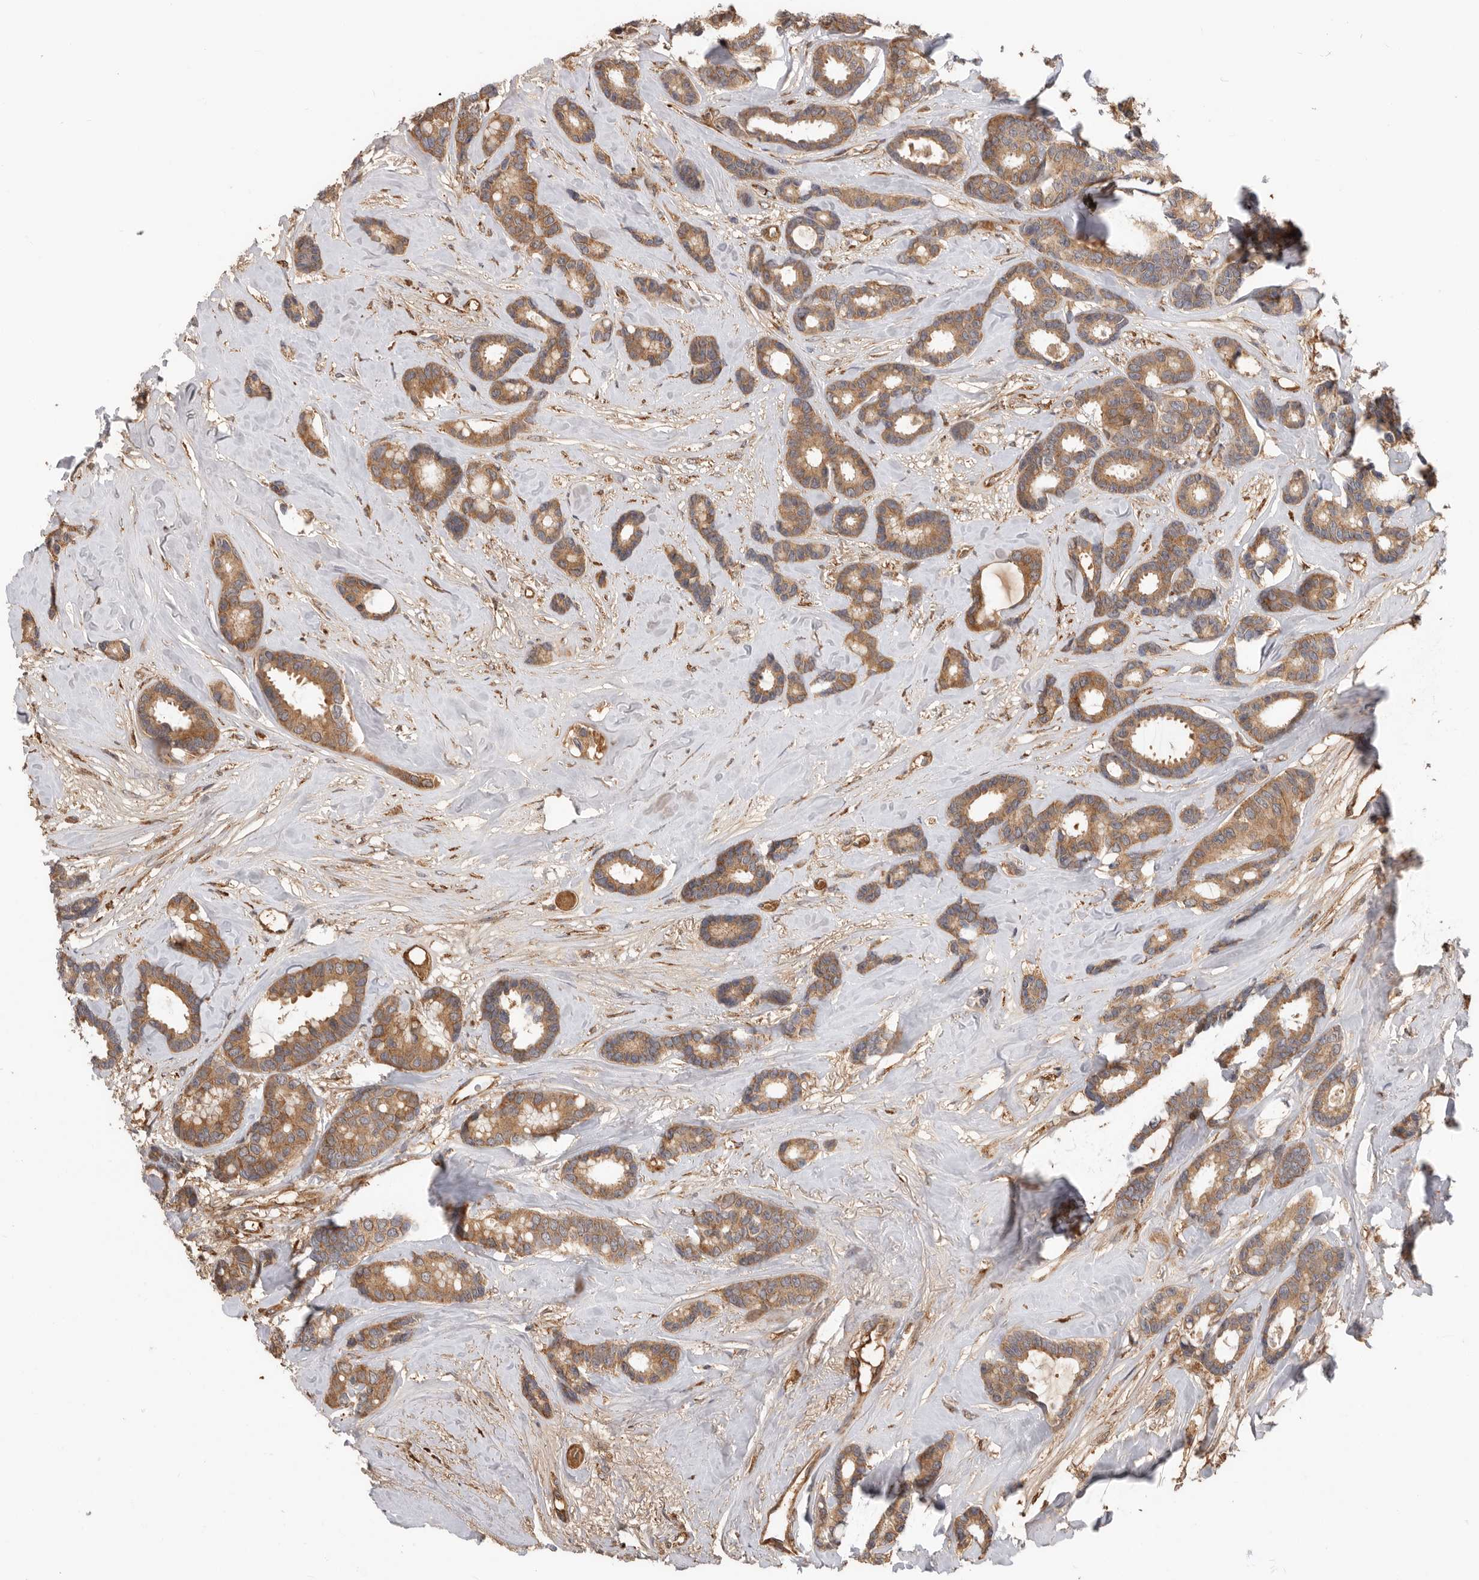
{"staining": {"intensity": "moderate", "quantity": ">75%", "location": "cytoplasmic/membranous"}, "tissue": "breast cancer", "cell_type": "Tumor cells", "image_type": "cancer", "snomed": [{"axis": "morphology", "description": "Duct carcinoma"}, {"axis": "topography", "description": "Breast"}], "caption": "IHC of human breast cancer (invasive ductal carcinoma) demonstrates medium levels of moderate cytoplasmic/membranous staining in about >75% of tumor cells.", "gene": "CDC42BPB", "patient": {"sex": "female", "age": 87}}